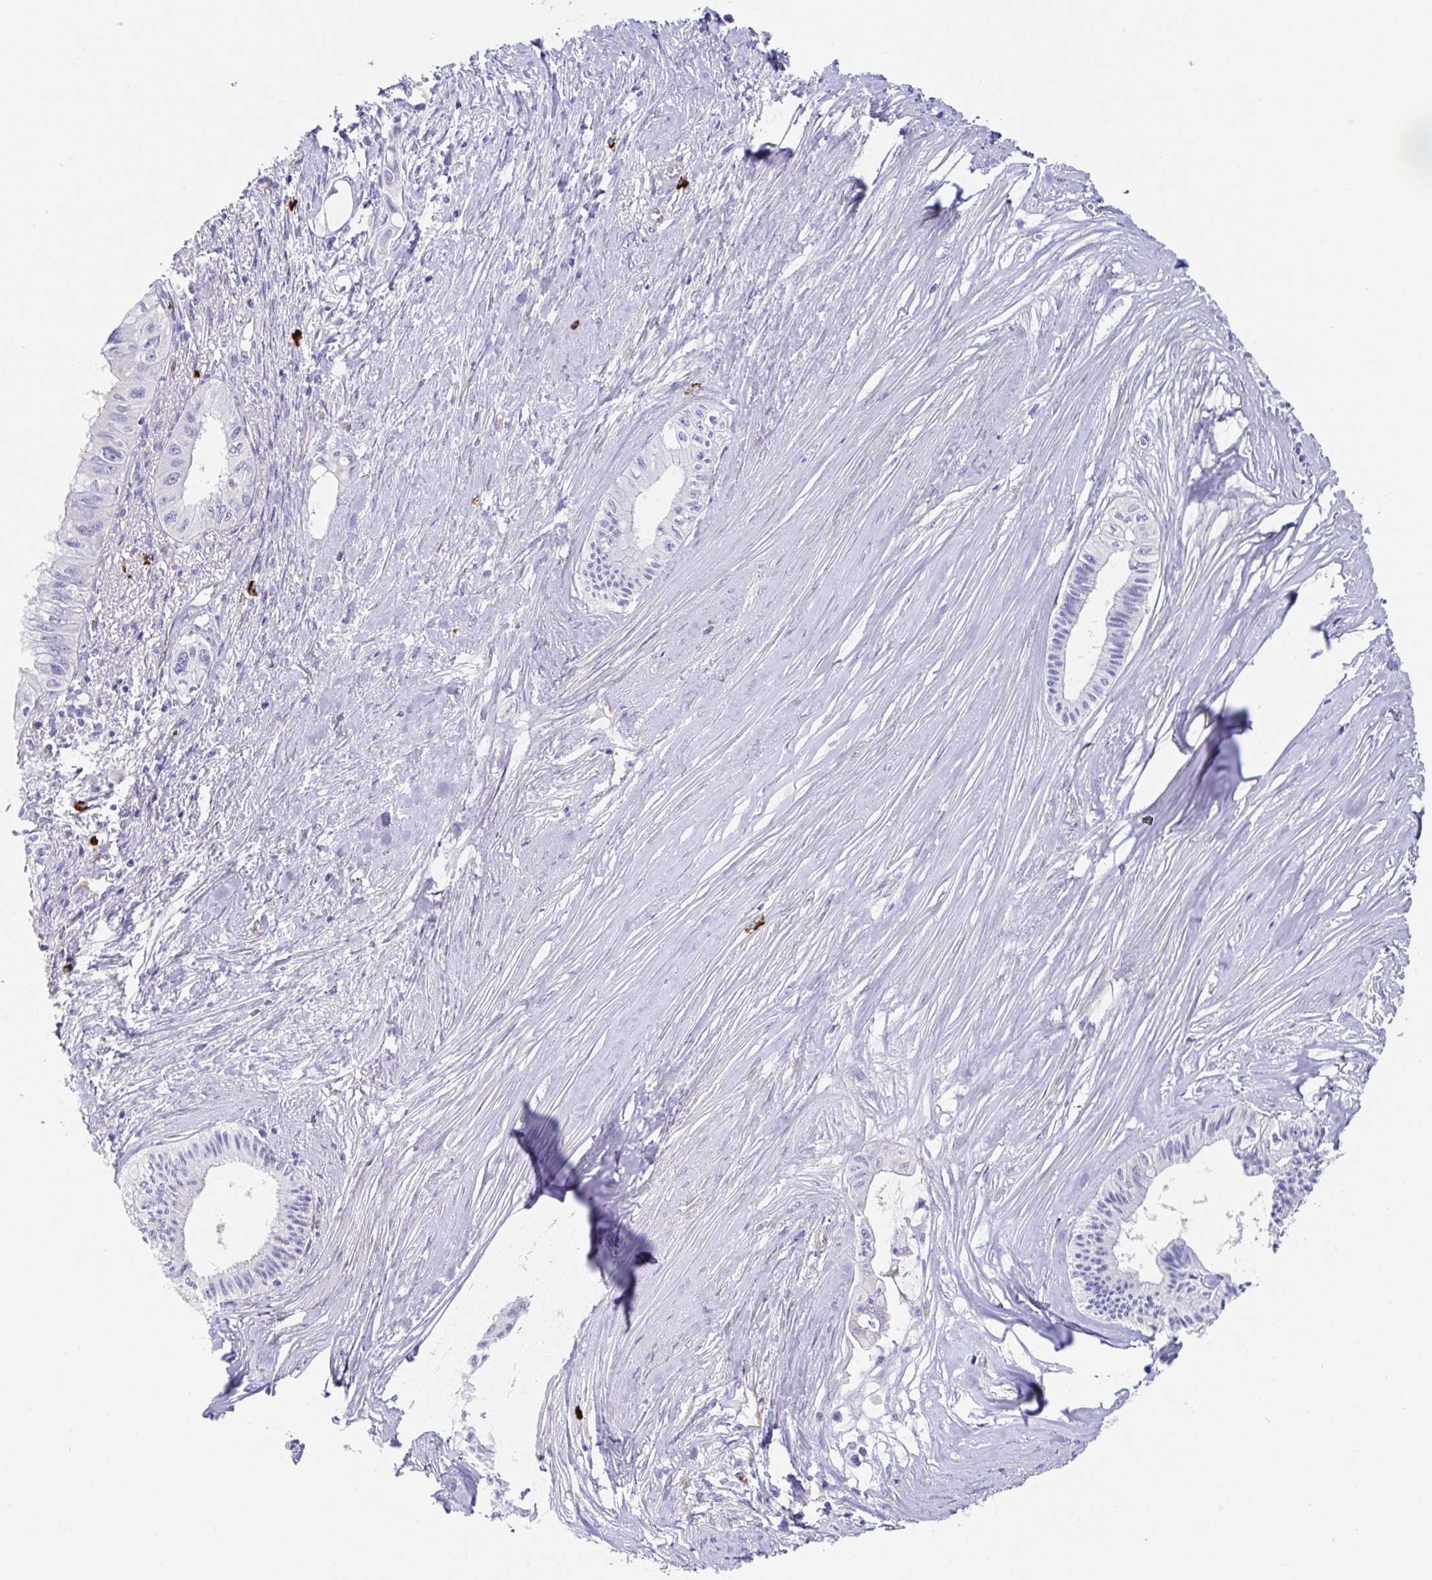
{"staining": {"intensity": "negative", "quantity": "none", "location": "none"}, "tissue": "pancreatic cancer", "cell_type": "Tumor cells", "image_type": "cancer", "snomed": [{"axis": "morphology", "description": "Adenocarcinoma, NOS"}, {"axis": "topography", "description": "Pancreas"}], "caption": "Immunohistochemical staining of pancreatic adenocarcinoma shows no significant positivity in tumor cells.", "gene": "DOCK1", "patient": {"sex": "male", "age": 71}}